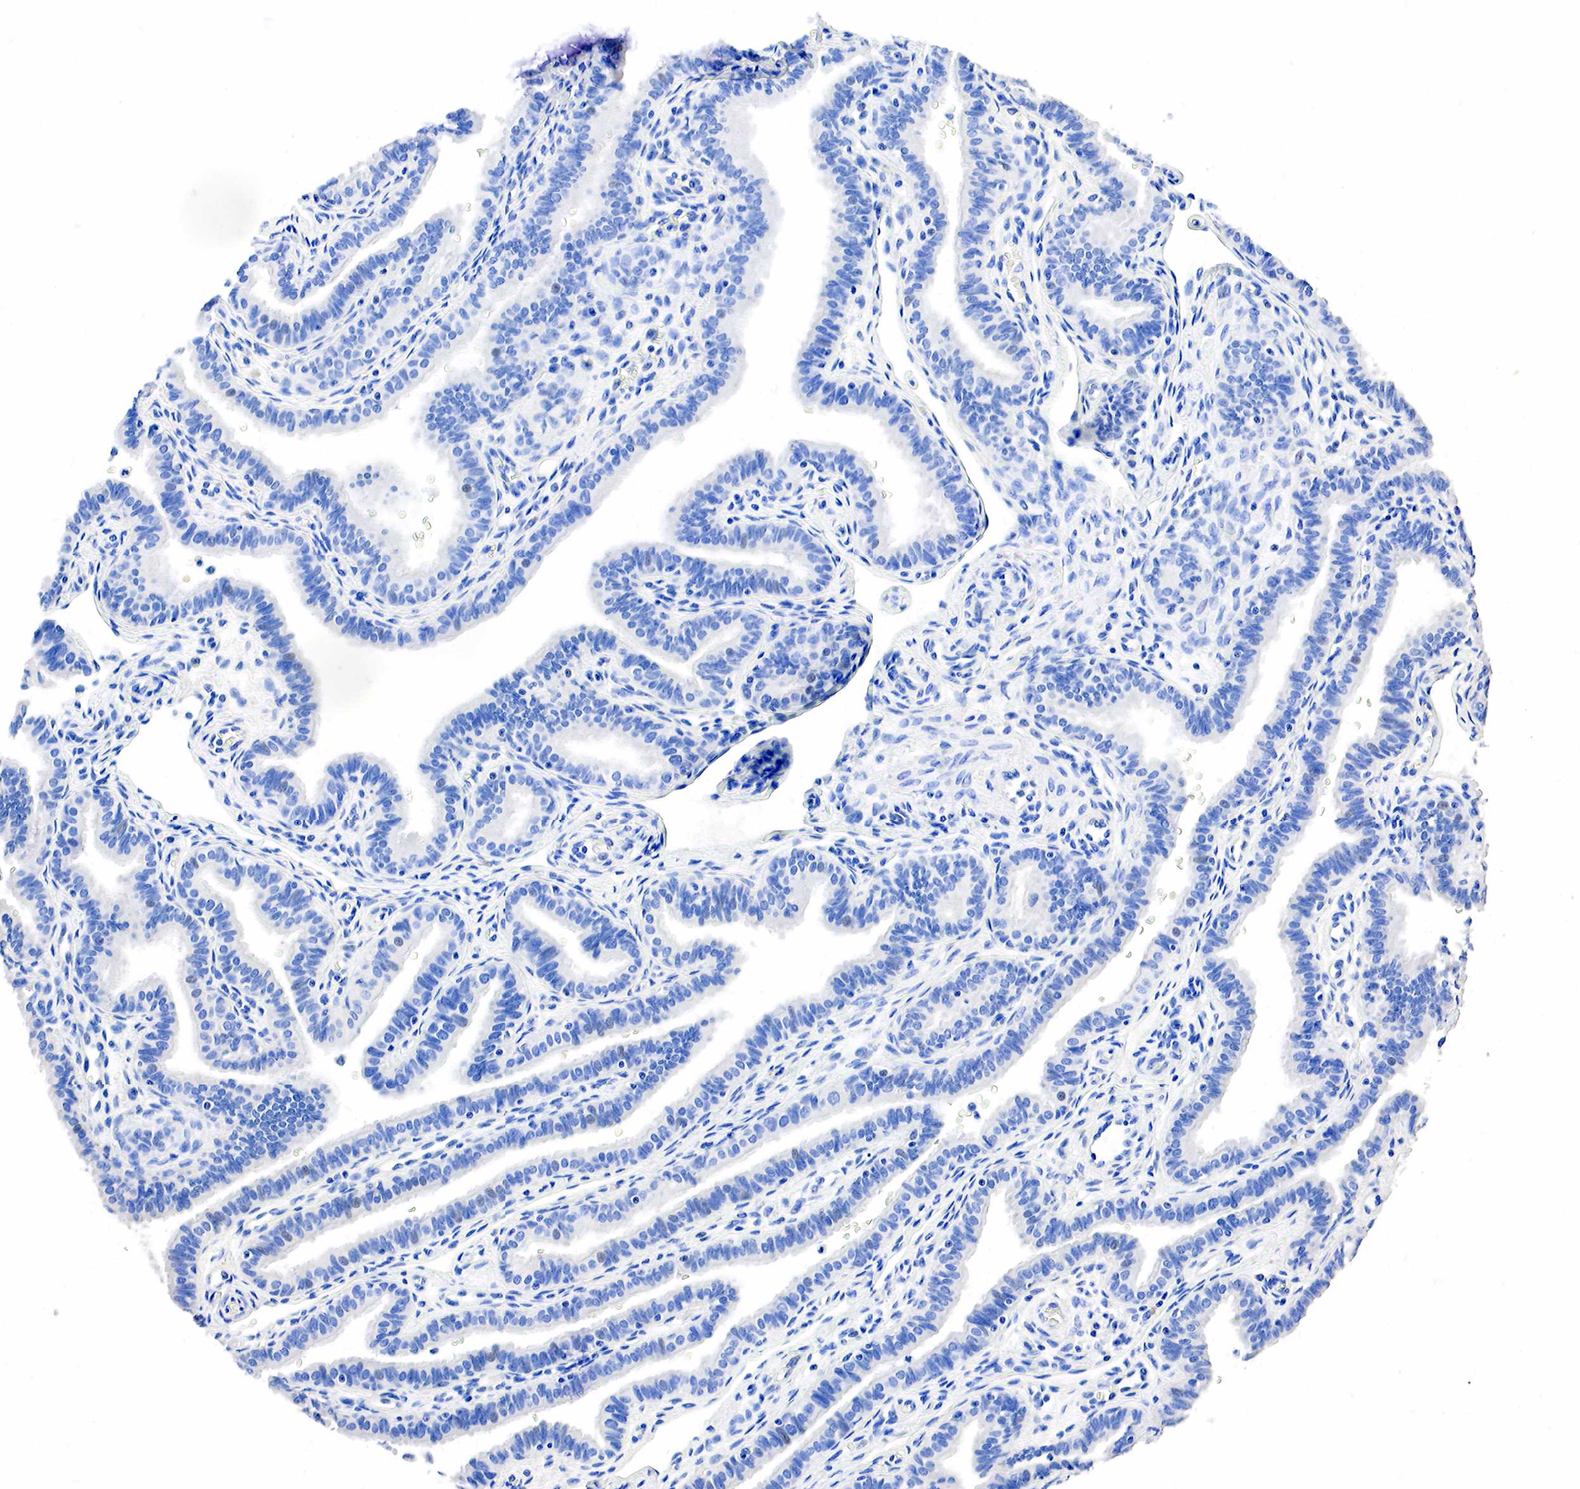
{"staining": {"intensity": "negative", "quantity": "none", "location": "none"}, "tissue": "fallopian tube", "cell_type": "Glandular cells", "image_type": "normal", "snomed": [{"axis": "morphology", "description": "Normal tissue, NOS"}, {"axis": "topography", "description": "Fallopian tube"}], "caption": "Glandular cells show no significant expression in normal fallopian tube. The staining was performed using DAB to visualize the protein expression in brown, while the nuclei were stained in blue with hematoxylin (Magnification: 20x).", "gene": "SST", "patient": {"sex": "female", "age": 32}}